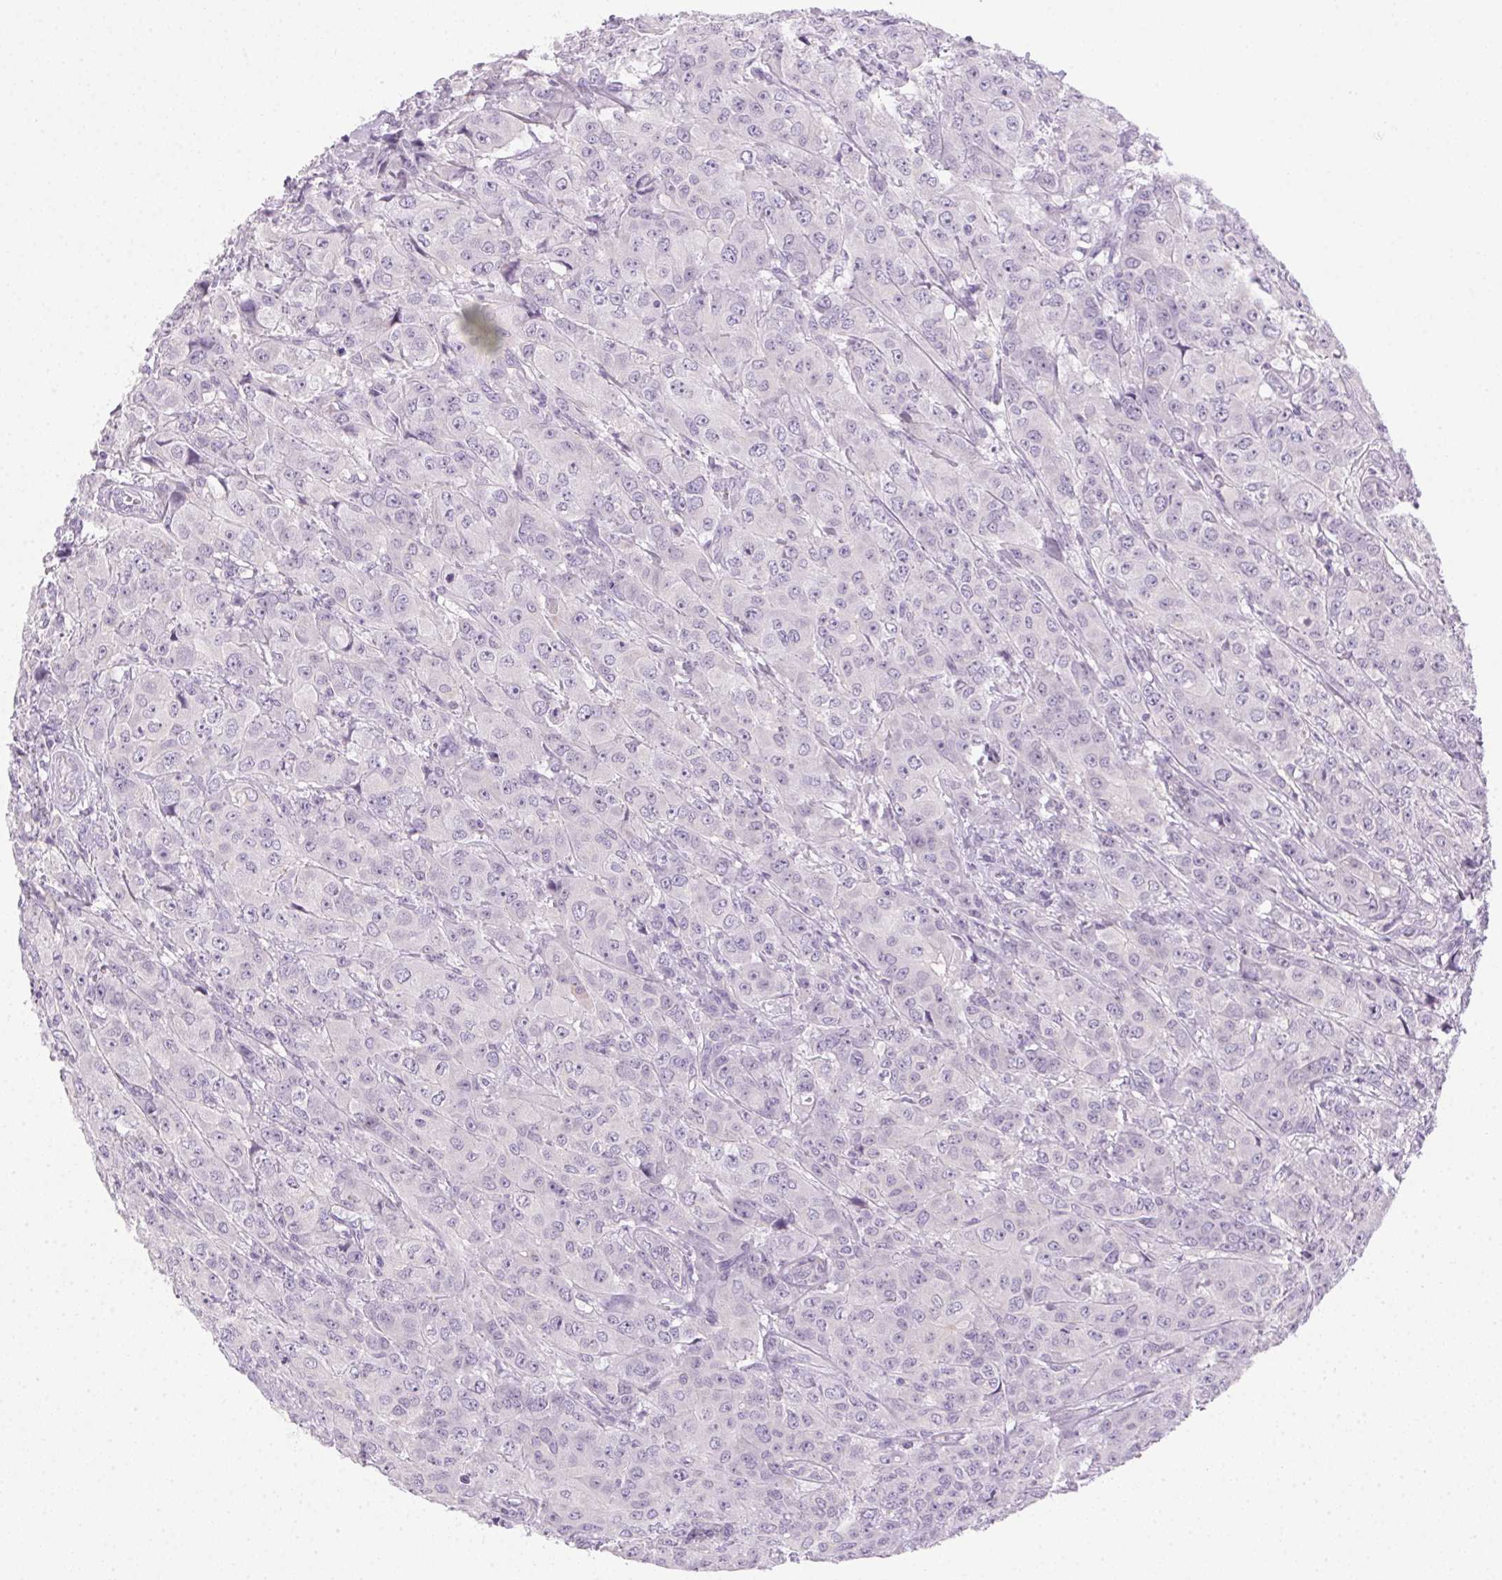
{"staining": {"intensity": "negative", "quantity": "none", "location": "none"}, "tissue": "breast cancer", "cell_type": "Tumor cells", "image_type": "cancer", "snomed": [{"axis": "morphology", "description": "Normal tissue, NOS"}, {"axis": "morphology", "description": "Duct carcinoma"}, {"axis": "topography", "description": "Breast"}], "caption": "Immunohistochemical staining of human breast cancer exhibits no significant expression in tumor cells.", "gene": "POPDC2", "patient": {"sex": "female", "age": 43}}